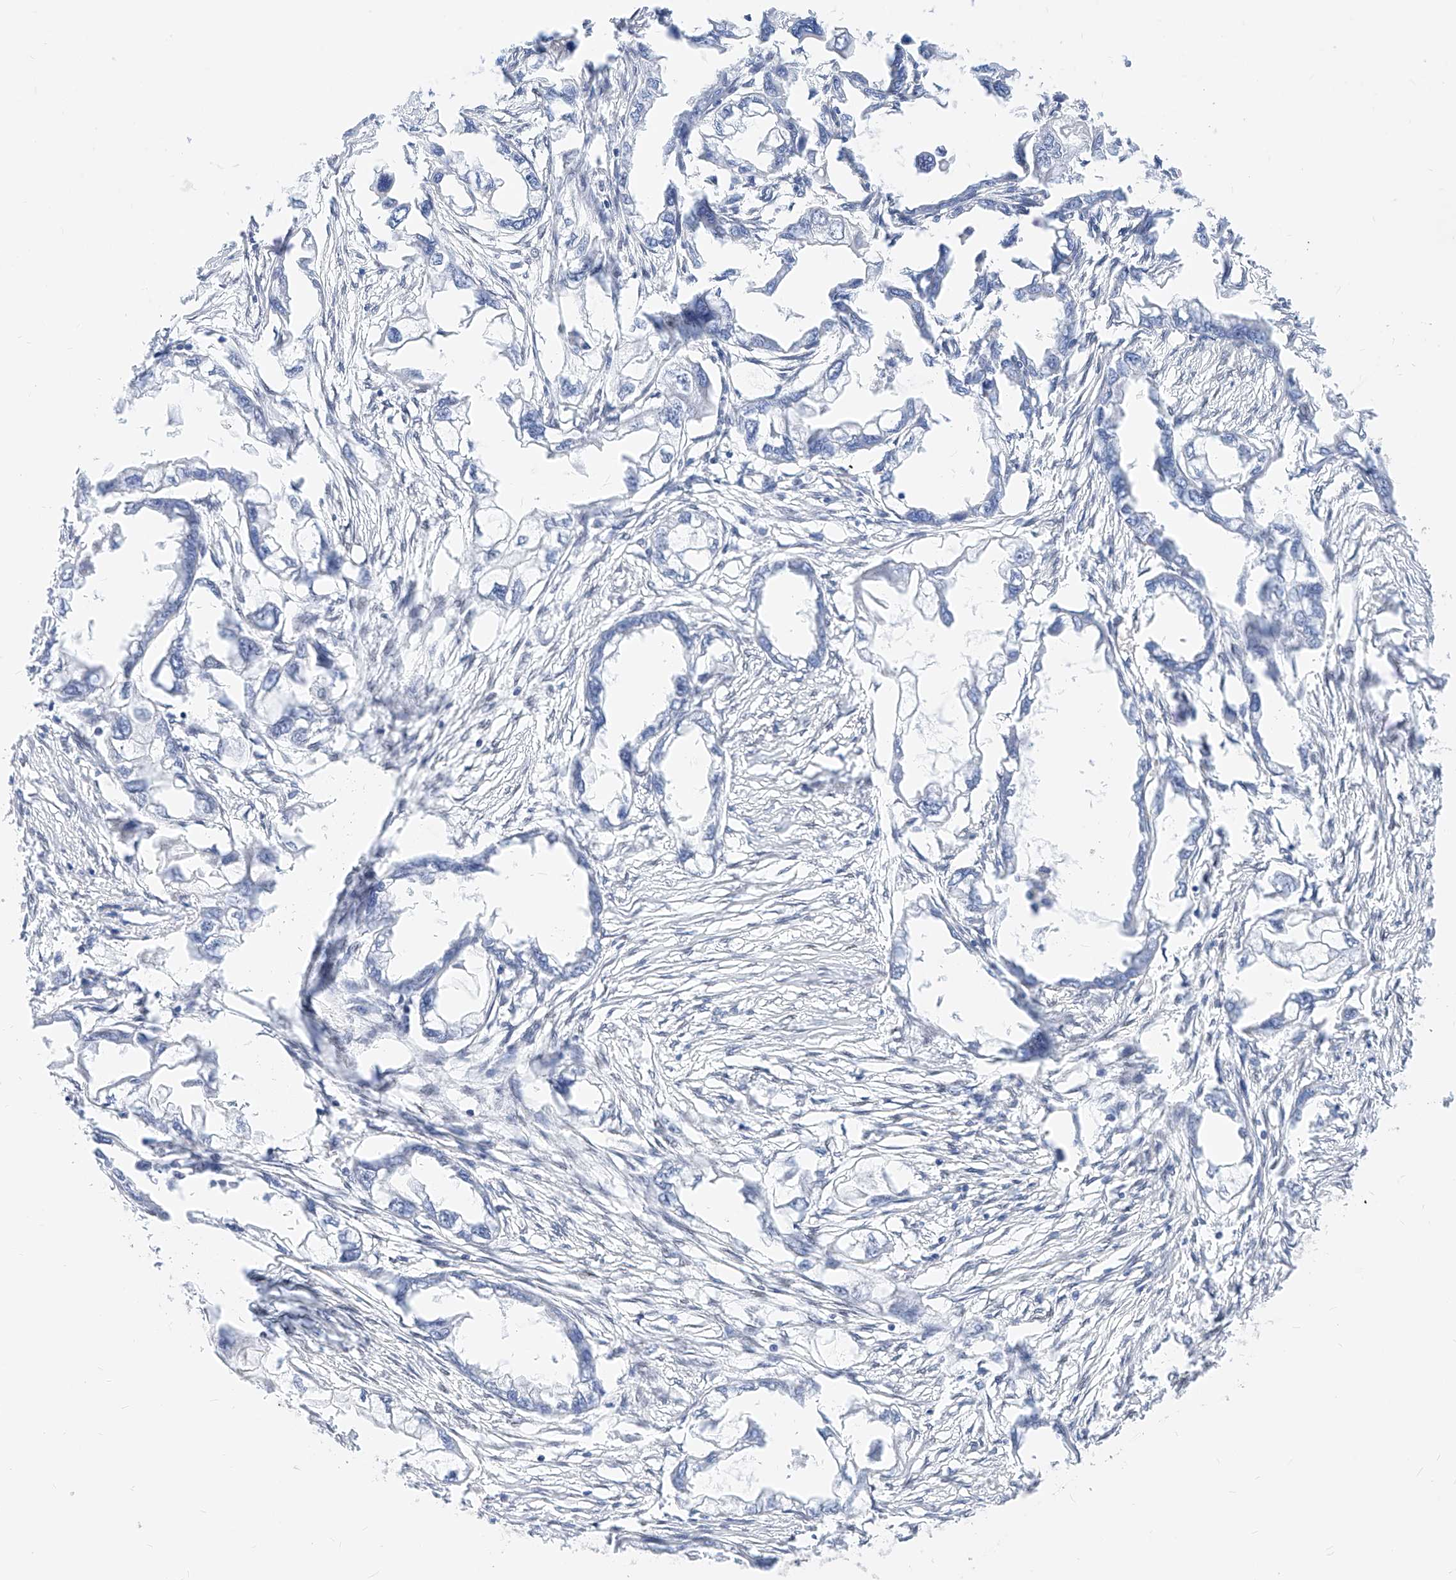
{"staining": {"intensity": "negative", "quantity": "none", "location": "none"}, "tissue": "endometrial cancer", "cell_type": "Tumor cells", "image_type": "cancer", "snomed": [{"axis": "morphology", "description": "Adenocarcinoma, NOS"}, {"axis": "morphology", "description": "Adenocarcinoma, metastatic, NOS"}, {"axis": "topography", "description": "Adipose tissue"}, {"axis": "topography", "description": "Endometrium"}], "caption": "IHC of human endometrial adenocarcinoma displays no positivity in tumor cells.", "gene": "KCNJ1", "patient": {"sex": "female", "age": 67}}